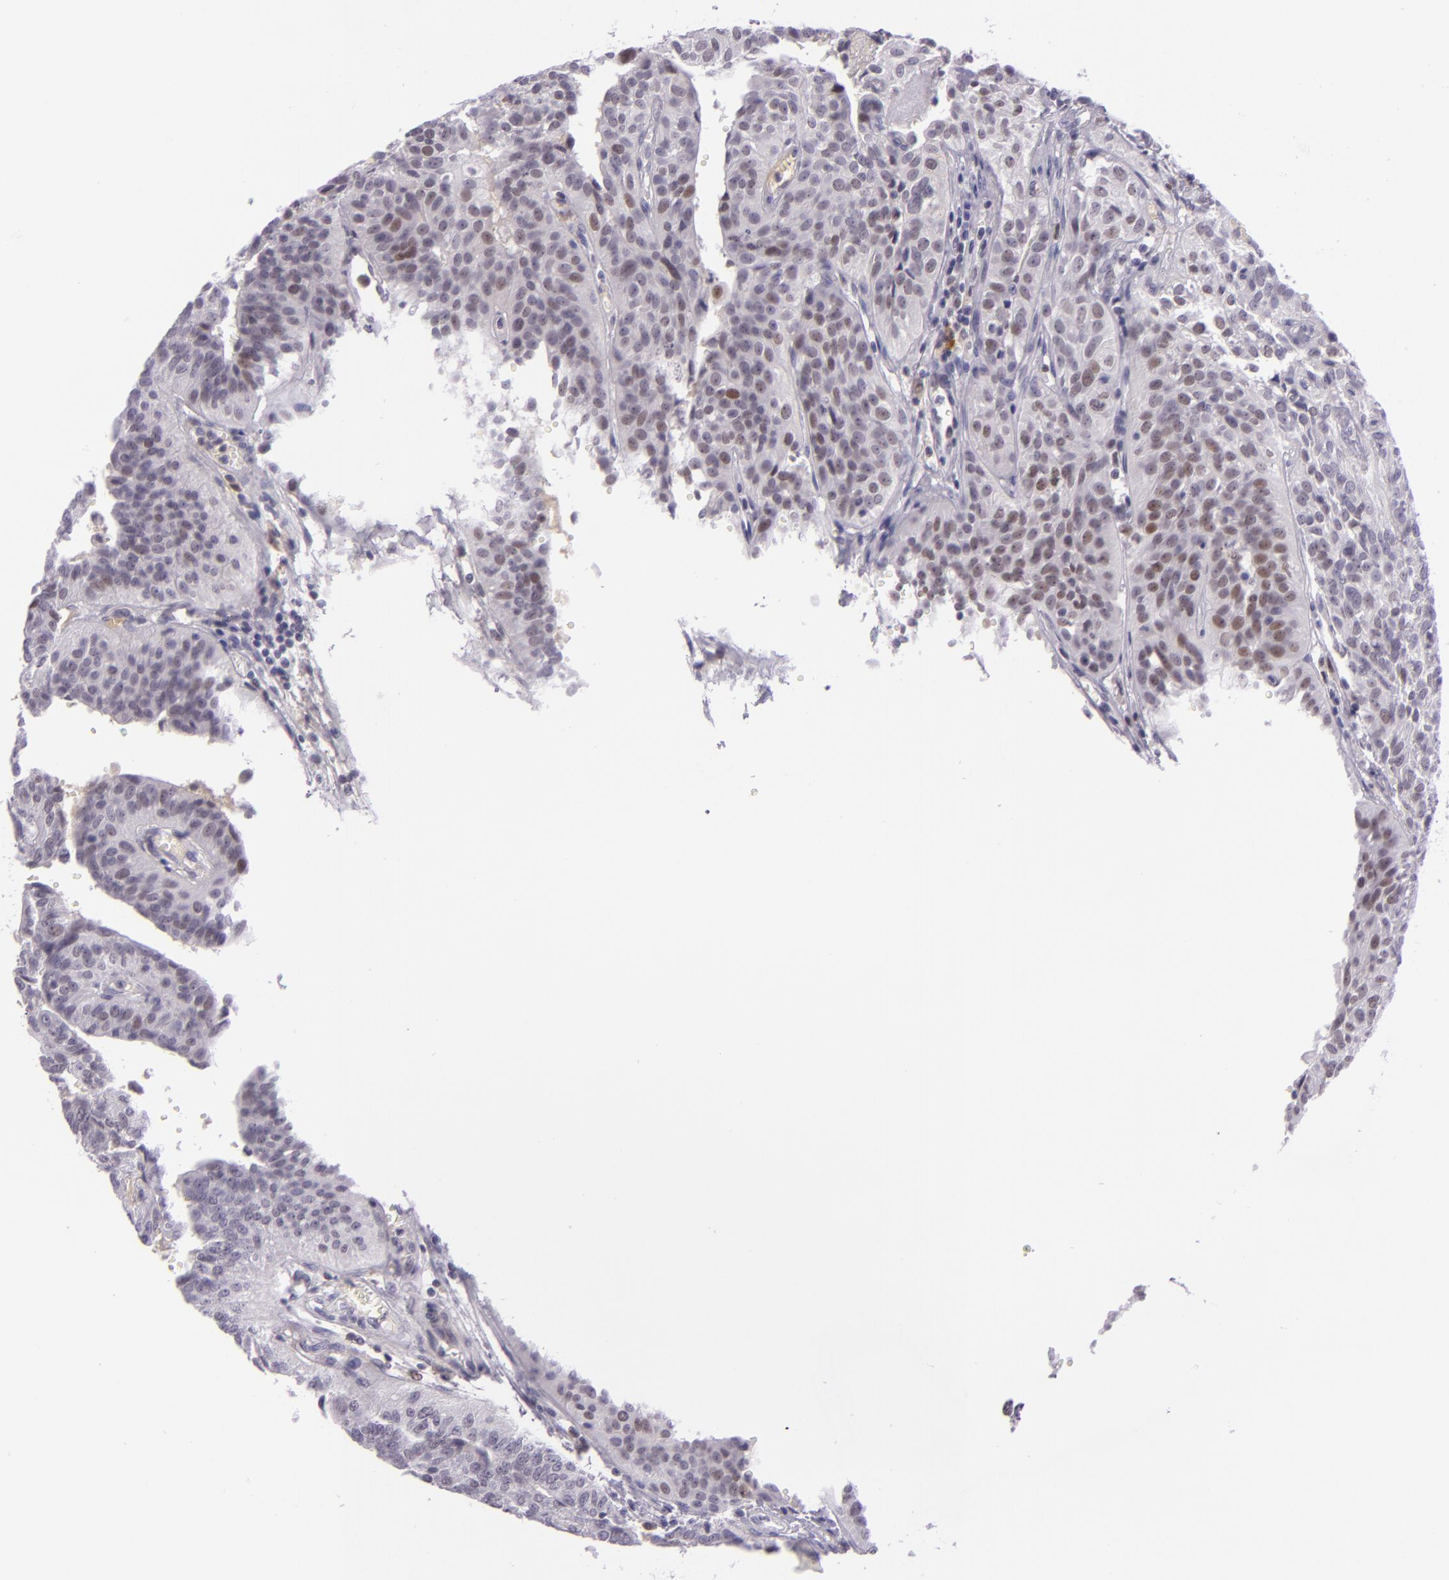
{"staining": {"intensity": "weak", "quantity": "<25%", "location": "nuclear"}, "tissue": "urothelial cancer", "cell_type": "Tumor cells", "image_type": "cancer", "snomed": [{"axis": "morphology", "description": "Urothelial carcinoma, High grade"}, {"axis": "topography", "description": "Urinary bladder"}], "caption": "IHC image of human high-grade urothelial carcinoma stained for a protein (brown), which demonstrates no positivity in tumor cells. The staining was performed using DAB (3,3'-diaminobenzidine) to visualize the protein expression in brown, while the nuclei were stained in blue with hematoxylin (Magnification: 20x).", "gene": "CHEK2", "patient": {"sex": "male", "age": 56}}